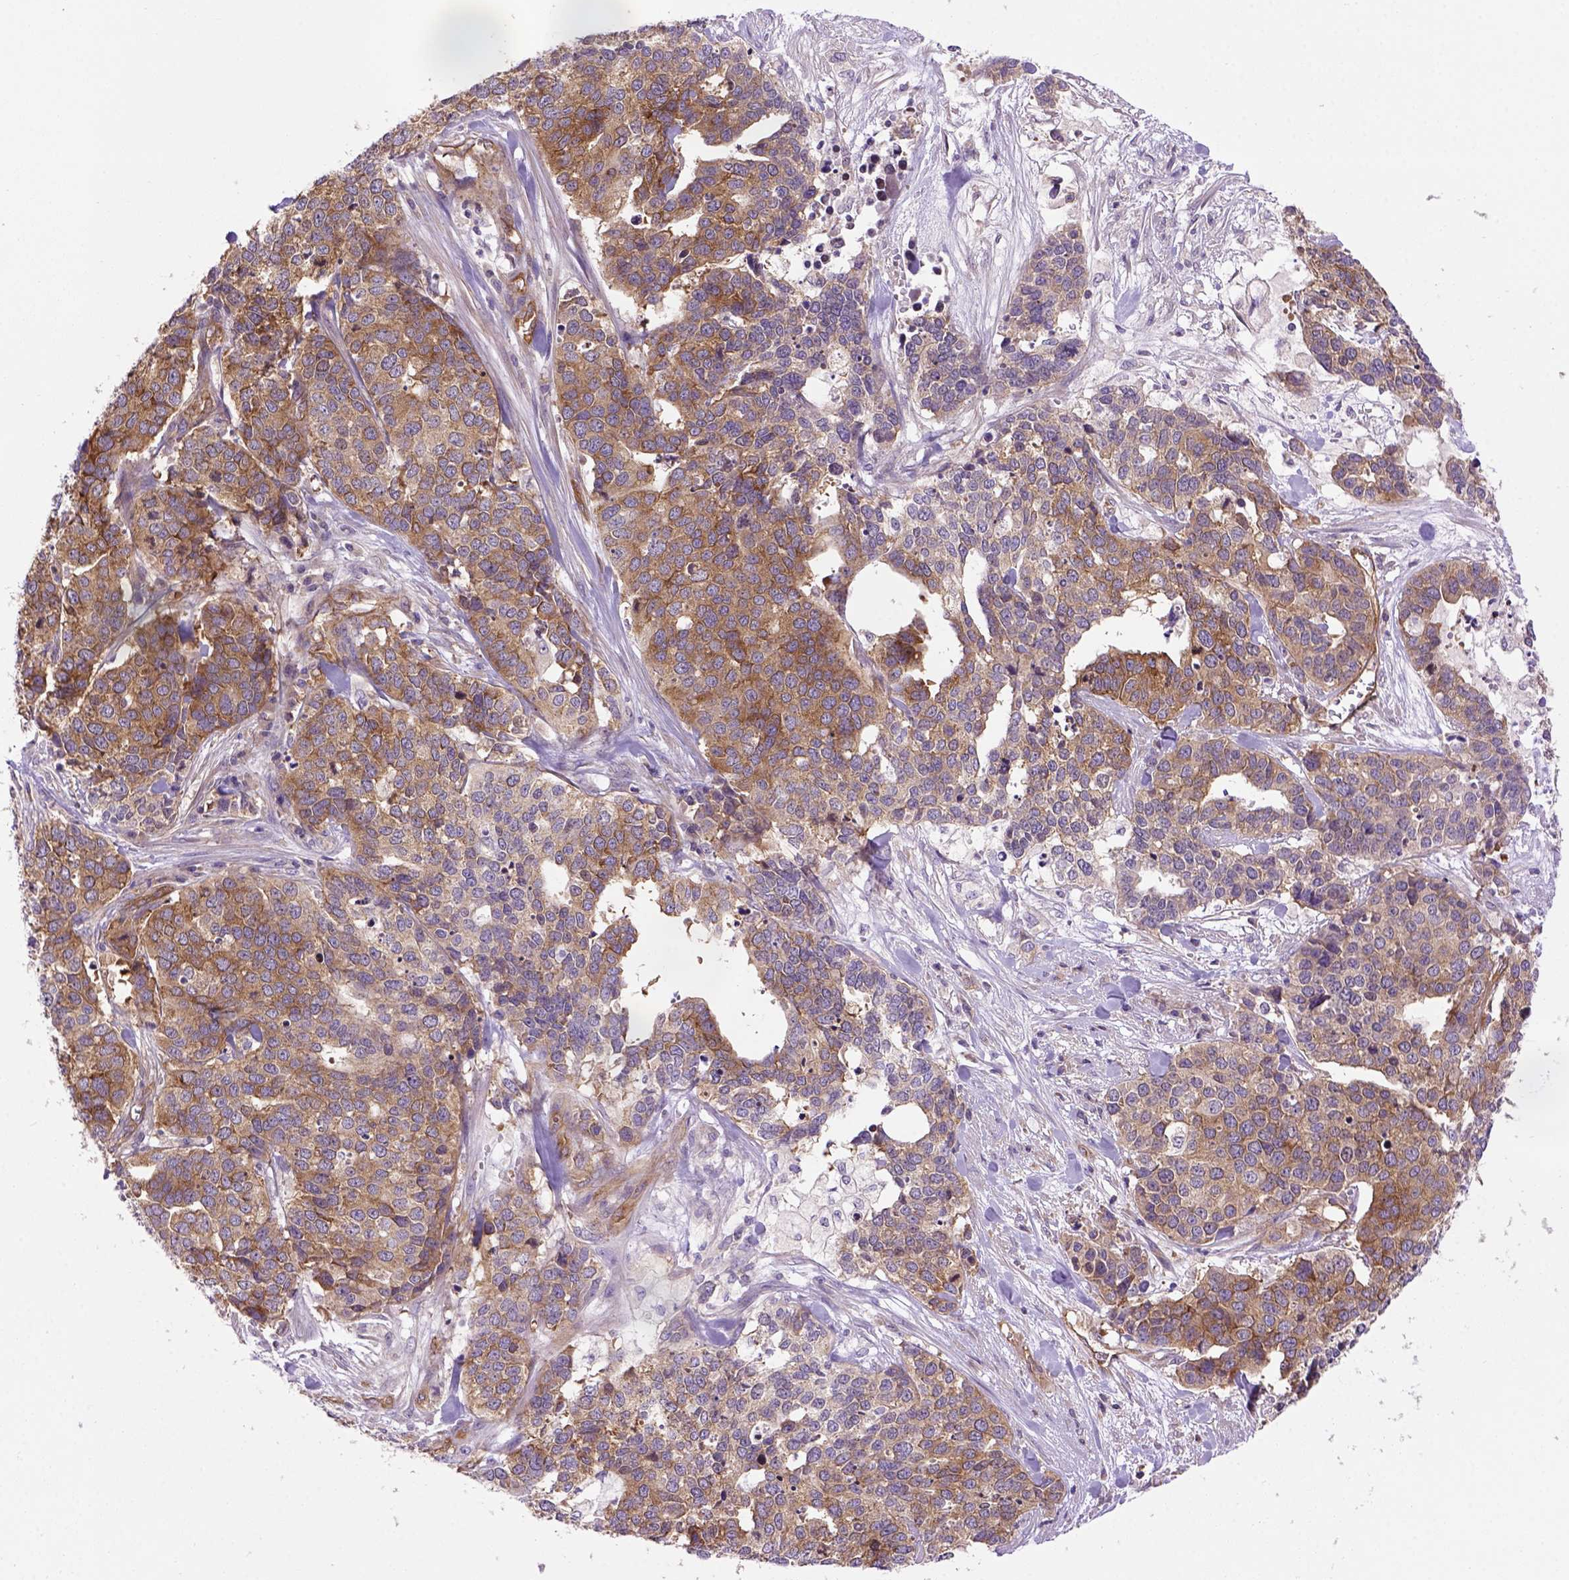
{"staining": {"intensity": "moderate", "quantity": ">75%", "location": "cytoplasmic/membranous"}, "tissue": "ovarian cancer", "cell_type": "Tumor cells", "image_type": "cancer", "snomed": [{"axis": "morphology", "description": "Carcinoma, endometroid"}, {"axis": "topography", "description": "Ovary"}], "caption": "Brown immunohistochemical staining in human ovarian cancer shows moderate cytoplasmic/membranous staining in about >75% of tumor cells.", "gene": "CASKIN2", "patient": {"sex": "female", "age": 65}}